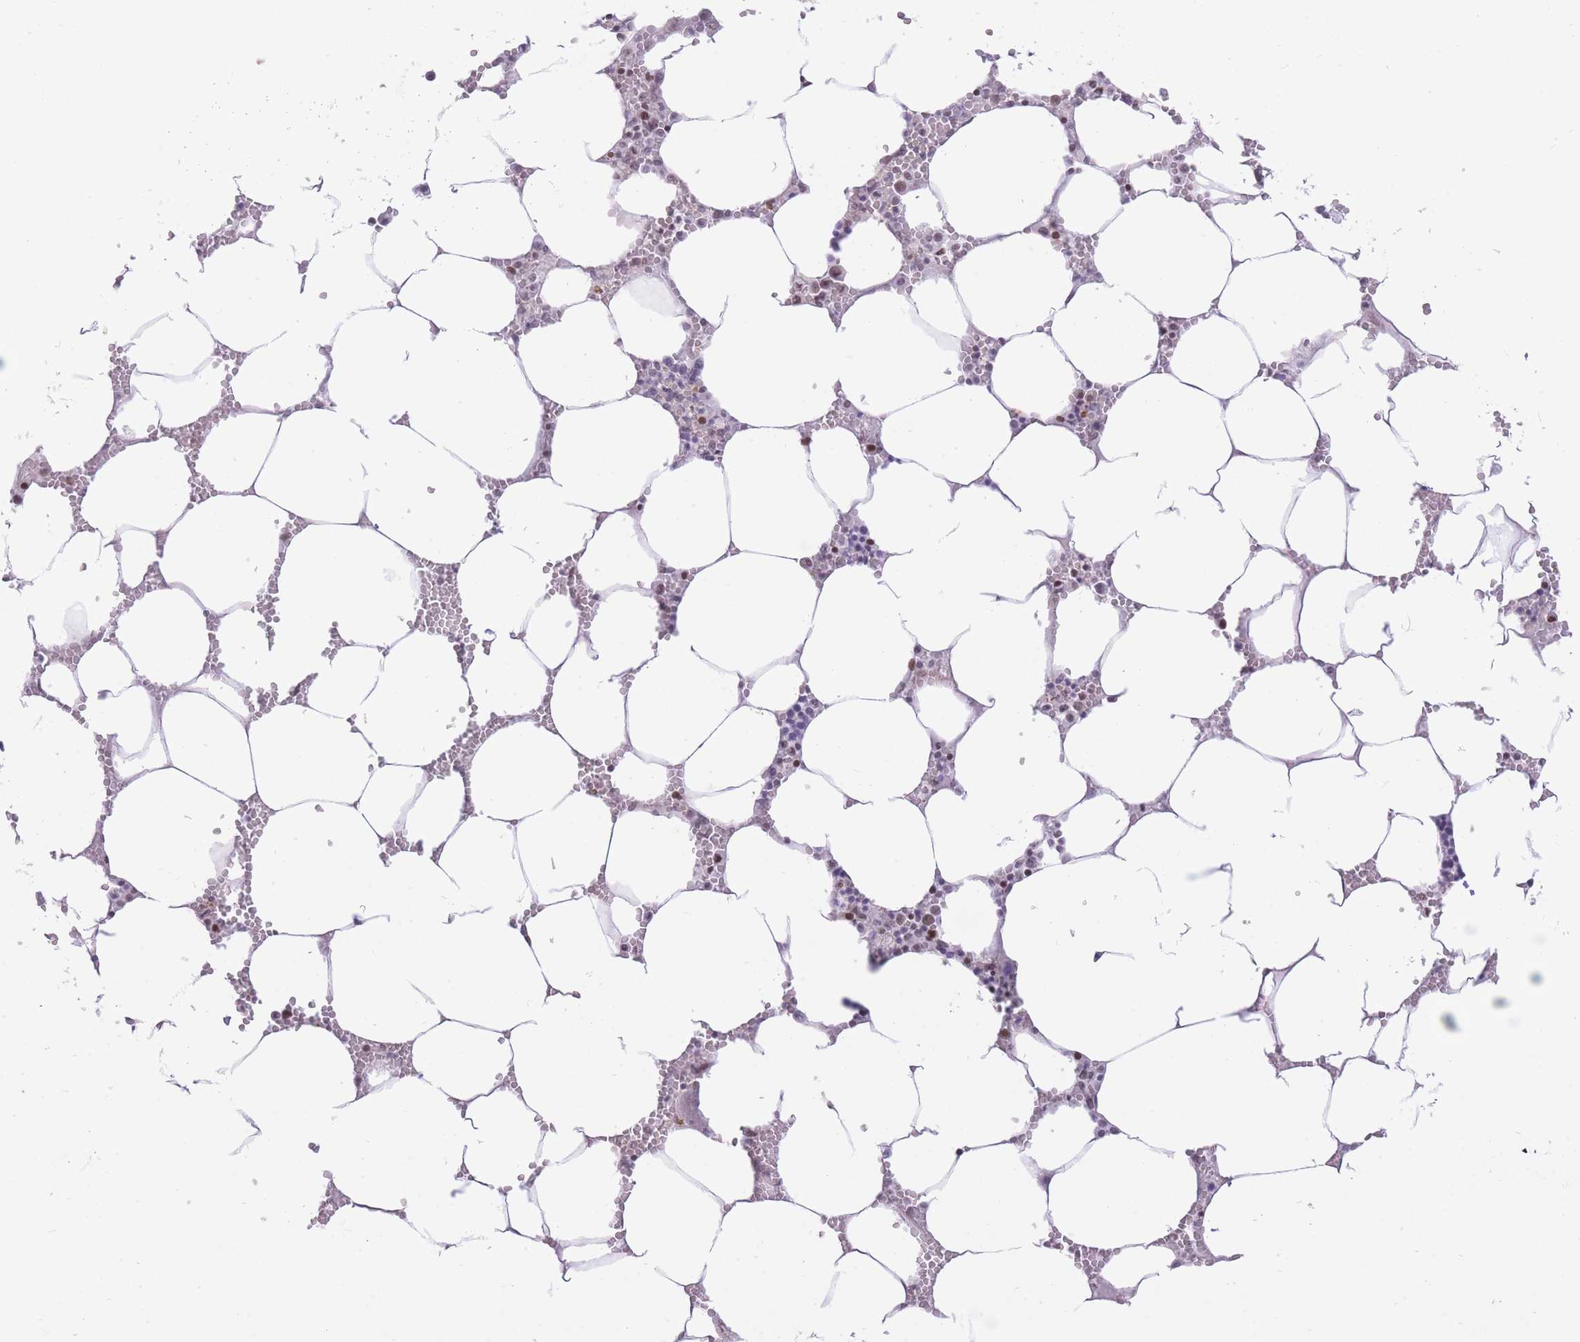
{"staining": {"intensity": "moderate", "quantity": "<25%", "location": "nuclear"}, "tissue": "bone marrow", "cell_type": "Hematopoietic cells", "image_type": "normal", "snomed": [{"axis": "morphology", "description": "Normal tissue, NOS"}, {"axis": "topography", "description": "Bone marrow"}], "caption": "Hematopoietic cells demonstrate low levels of moderate nuclear staining in approximately <25% of cells in unremarkable human bone marrow.", "gene": "PCIF1", "patient": {"sex": "male", "age": 70}}